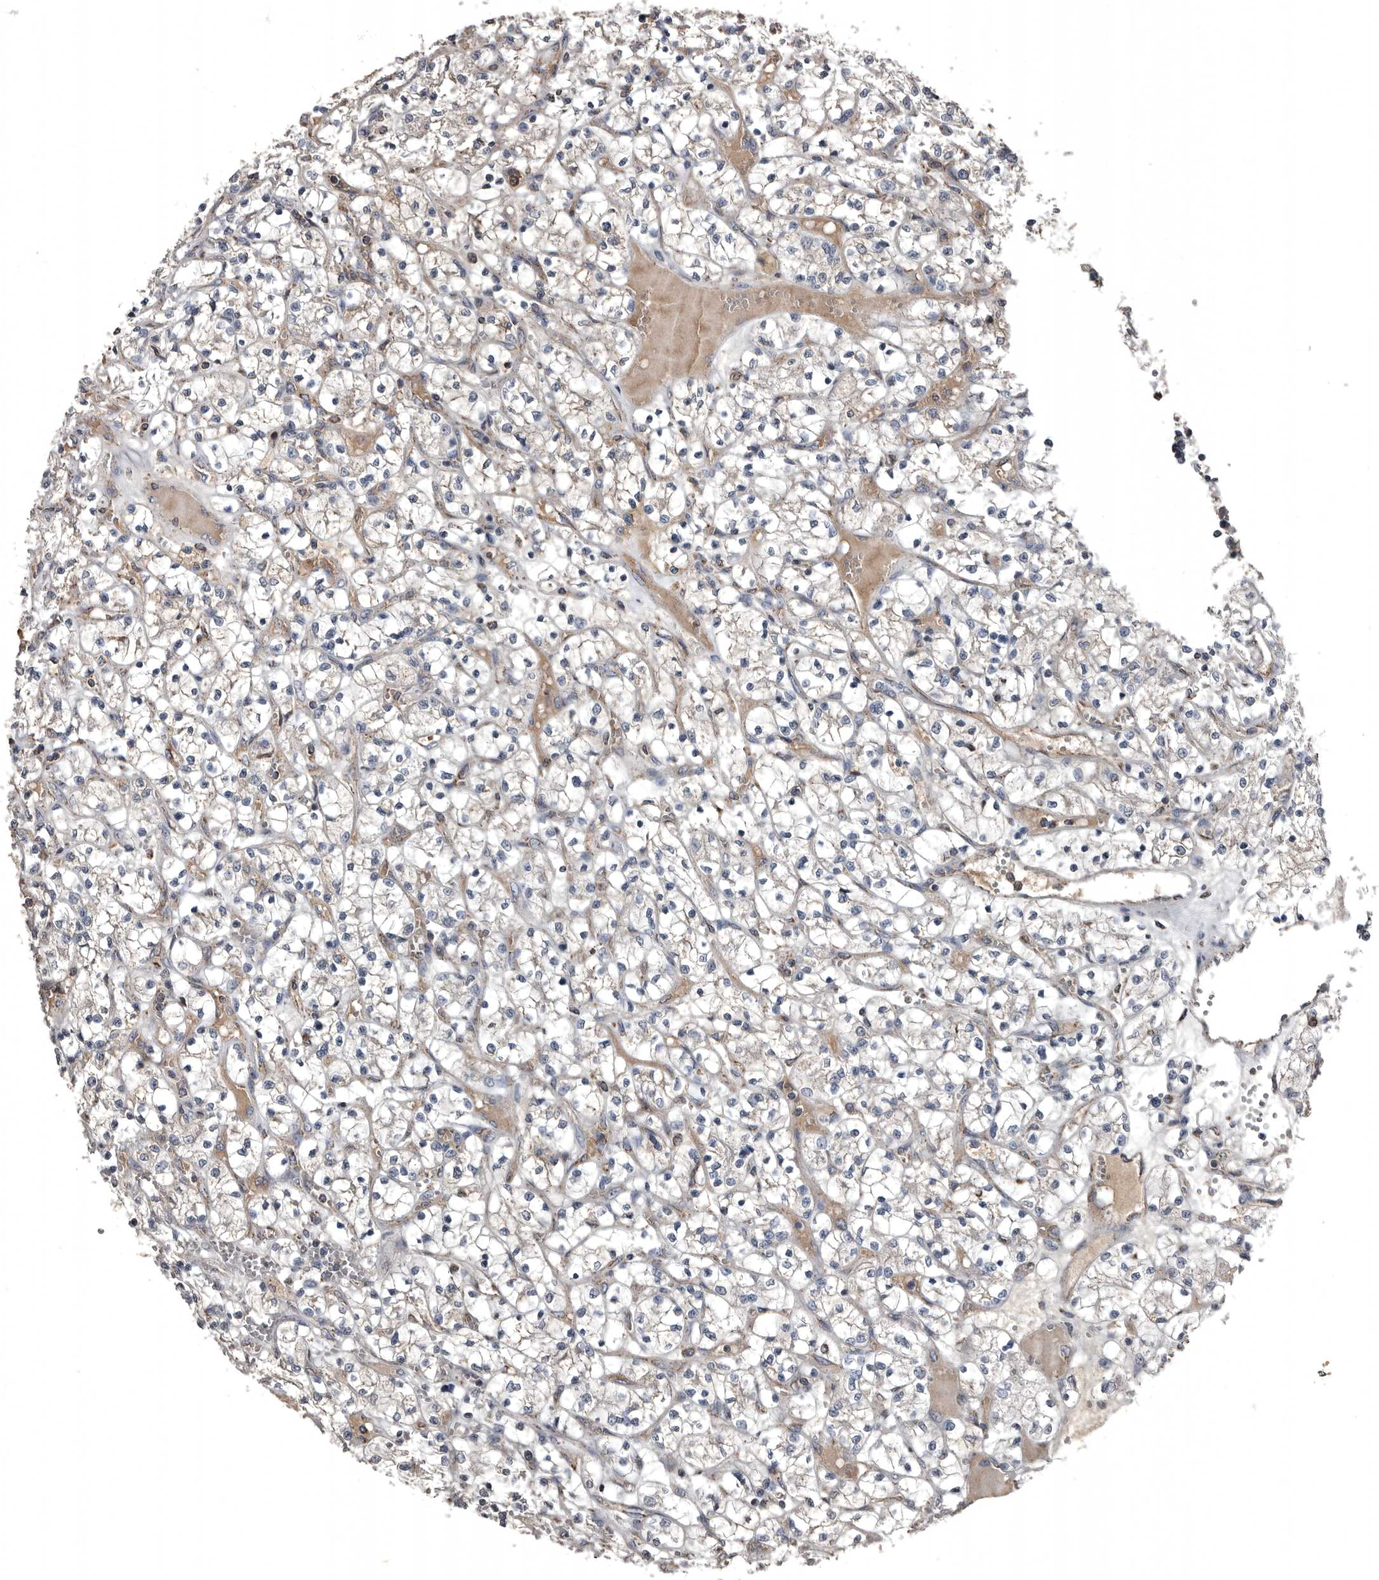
{"staining": {"intensity": "weak", "quantity": "25%-75%", "location": "cytoplasmic/membranous"}, "tissue": "renal cancer", "cell_type": "Tumor cells", "image_type": "cancer", "snomed": [{"axis": "morphology", "description": "Adenocarcinoma, NOS"}, {"axis": "topography", "description": "Kidney"}], "caption": "Renal adenocarcinoma tissue exhibits weak cytoplasmic/membranous staining in approximately 25%-75% of tumor cells", "gene": "GREB1", "patient": {"sex": "female", "age": 69}}